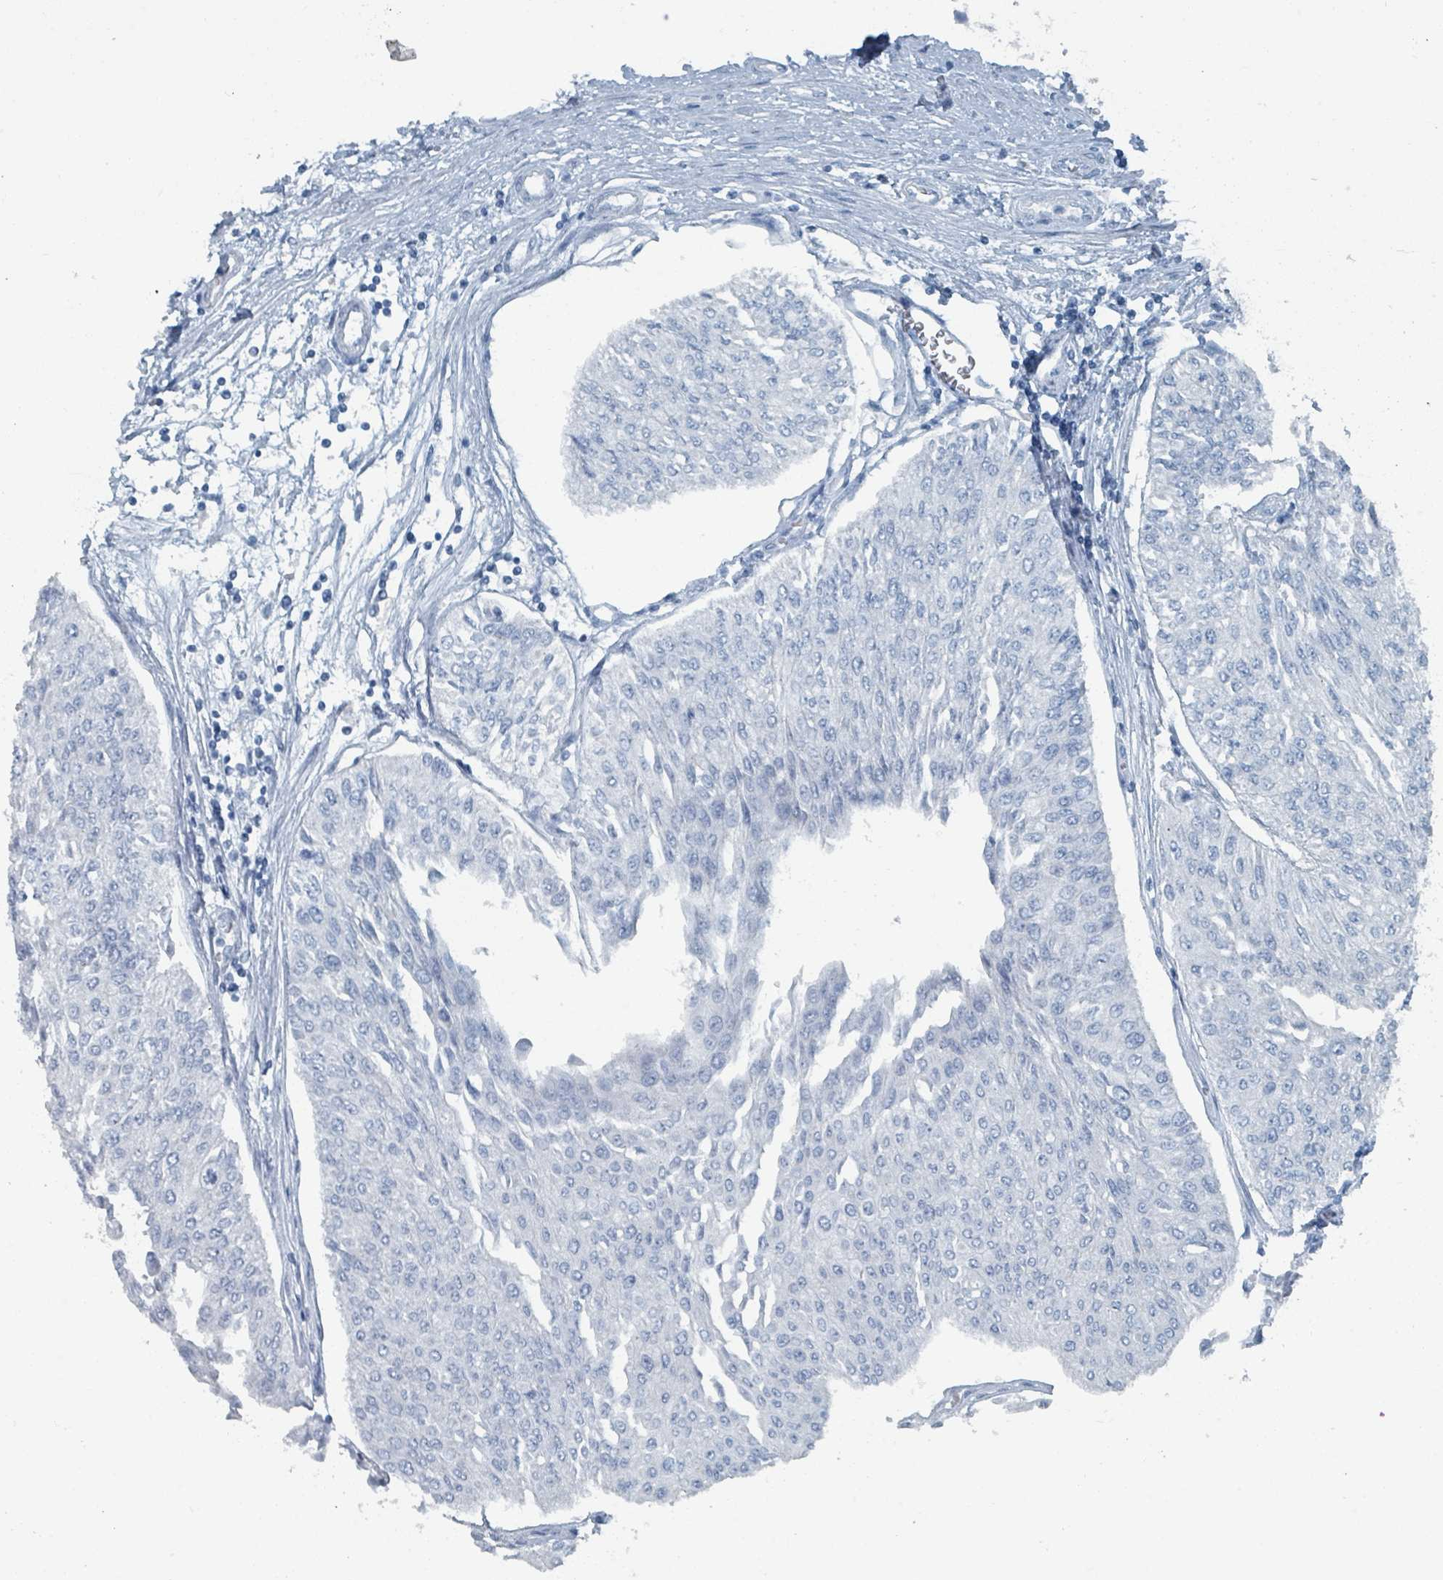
{"staining": {"intensity": "negative", "quantity": "none", "location": "none"}, "tissue": "urothelial cancer", "cell_type": "Tumor cells", "image_type": "cancer", "snomed": [{"axis": "morphology", "description": "Urothelial carcinoma, Low grade"}, {"axis": "topography", "description": "Urinary bladder"}], "caption": "The micrograph shows no staining of tumor cells in urothelial carcinoma (low-grade).", "gene": "GAMT", "patient": {"sex": "male", "age": 67}}